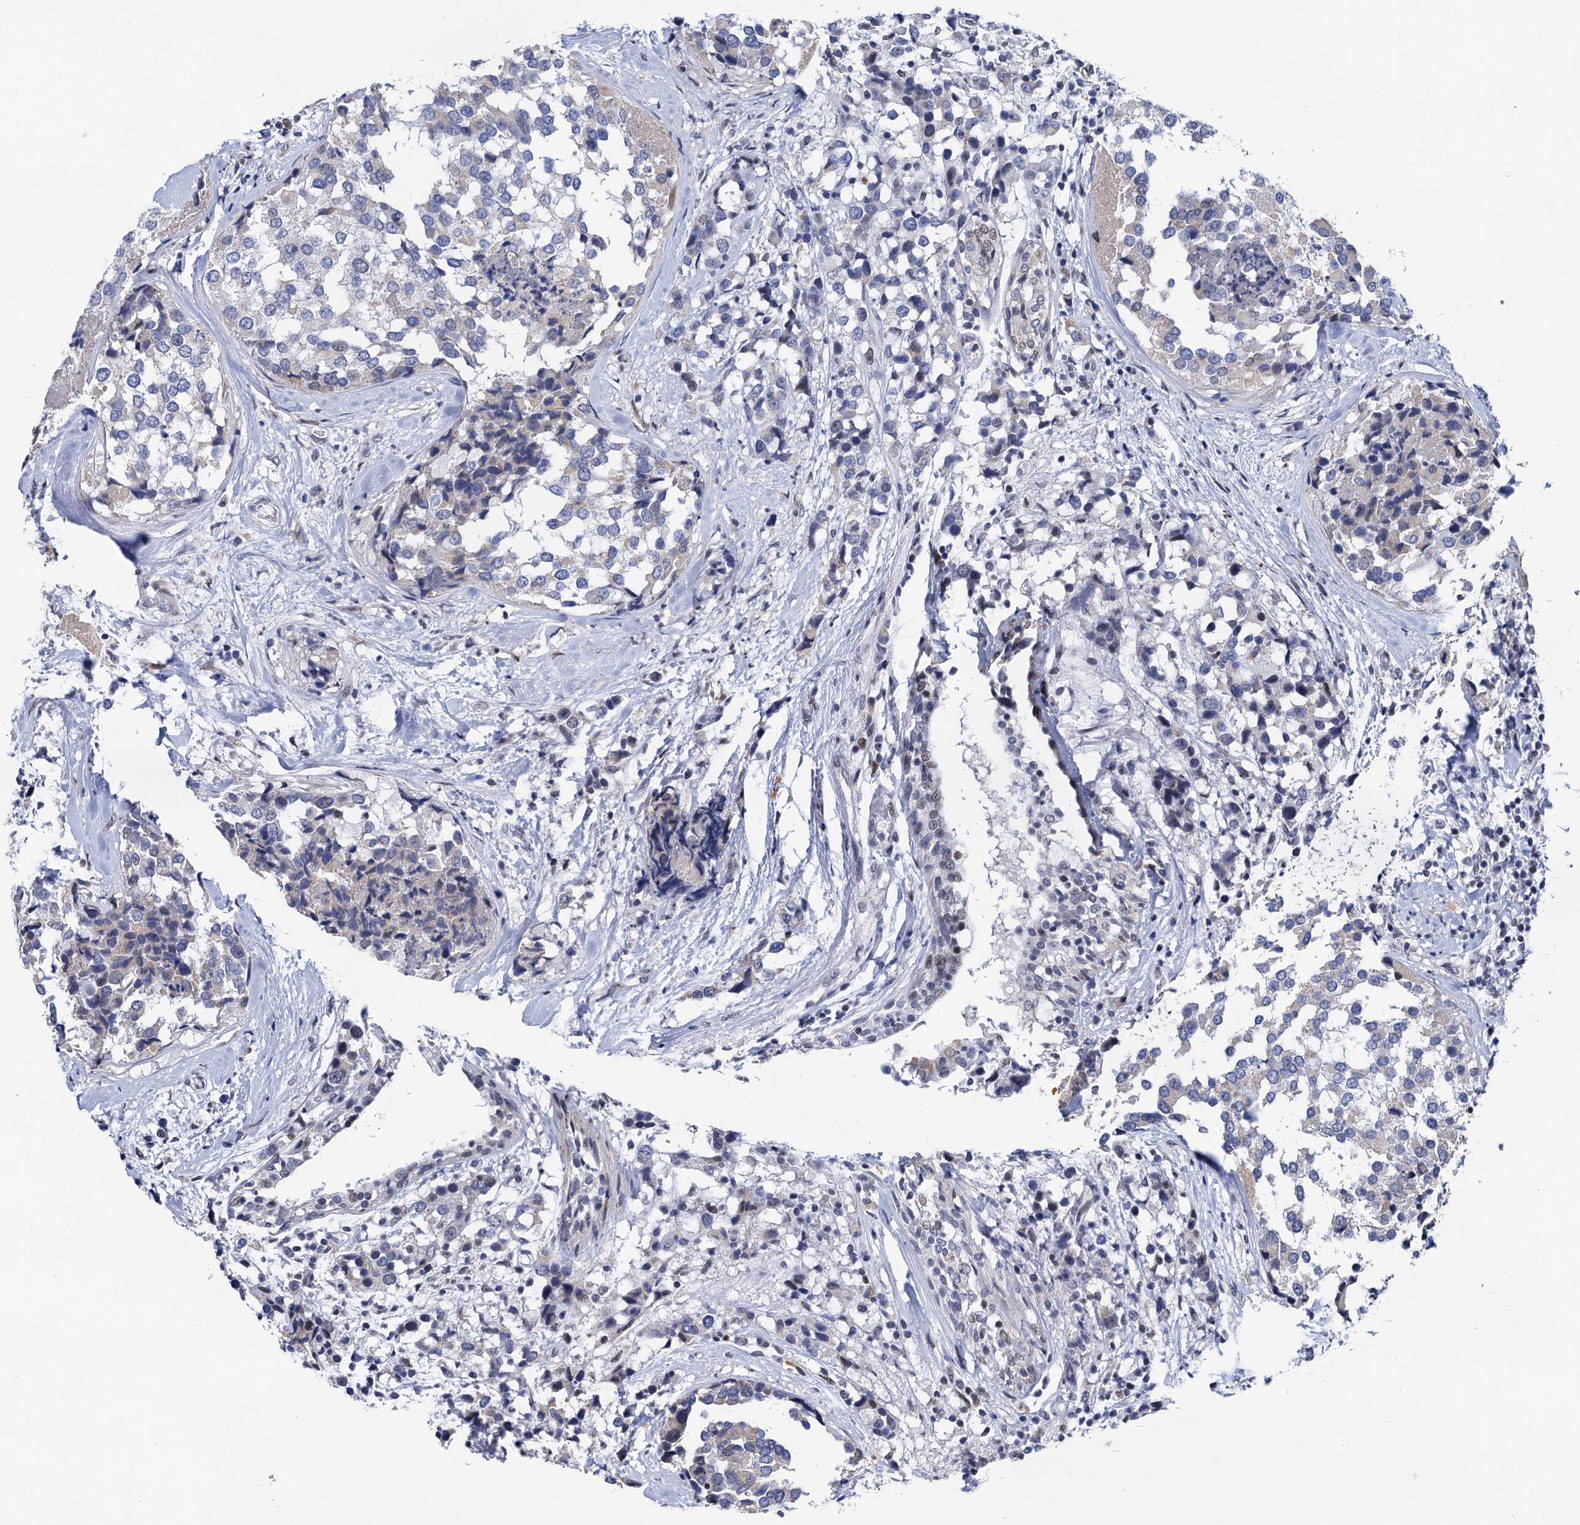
{"staining": {"intensity": "negative", "quantity": "none", "location": "none"}, "tissue": "breast cancer", "cell_type": "Tumor cells", "image_type": "cancer", "snomed": [{"axis": "morphology", "description": "Lobular carcinoma"}, {"axis": "topography", "description": "Breast"}], "caption": "IHC of human breast lobular carcinoma reveals no positivity in tumor cells.", "gene": "FAM222A", "patient": {"sex": "female", "age": 59}}